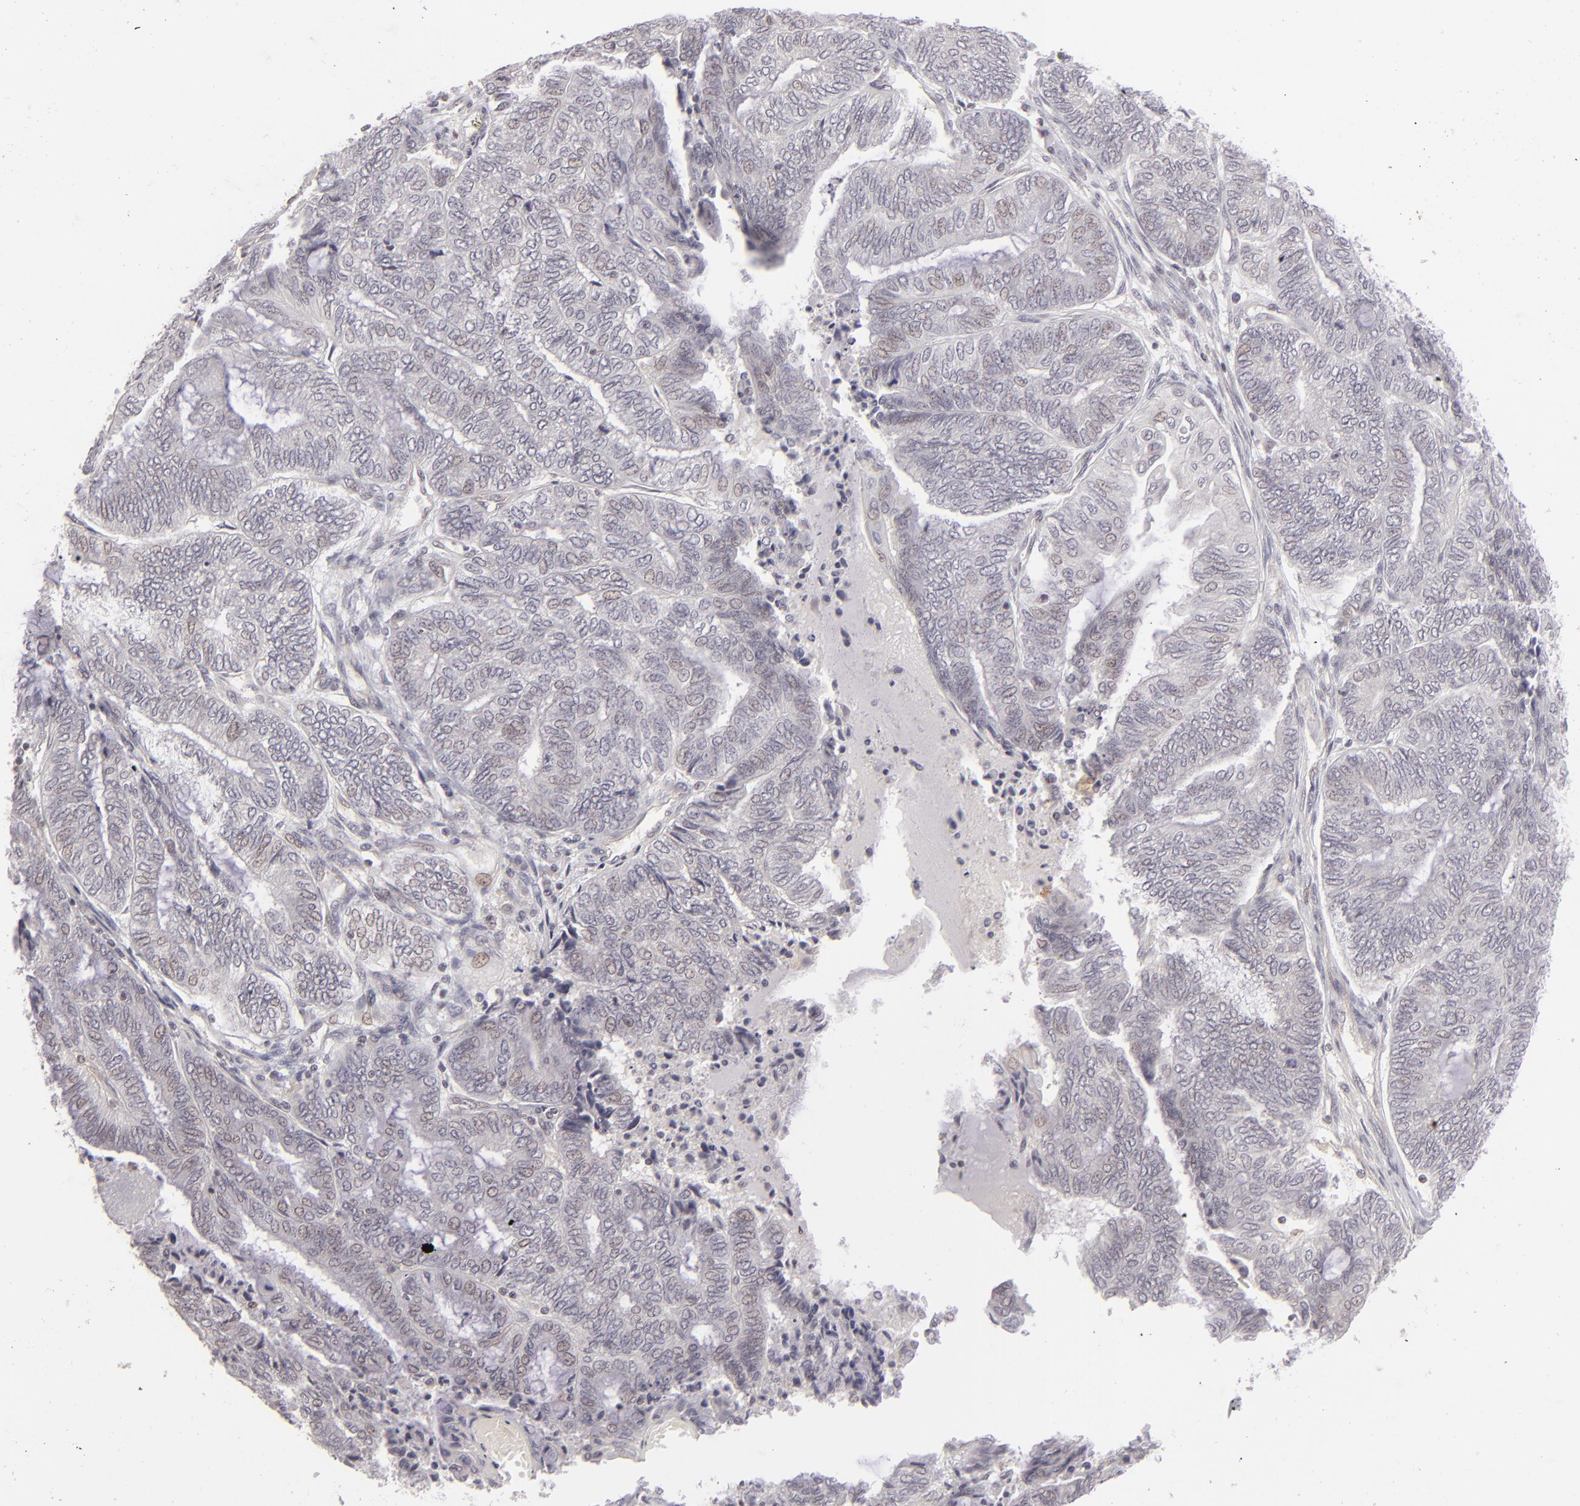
{"staining": {"intensity": "negative", "quantity": "none", "location": "none"}, "tissue": "endometrial cancer", "cell_type": "Tumor cells", "image_type": "cancer", "snomed": [{"axis": "morphology", "description": "Adenocarcinoma, NOS"}, {"axis": "topography", "description": "Uterus"}, {"axis": "topography", "description": "Endometrium"}], "caption": "A micrograph of endometrial cancer (adenocarcinoma) stained for a protein reveals no brown staining in tumor cells.", "gene": "CLDN2", "patient": {"sex": "female", "age": 70}}